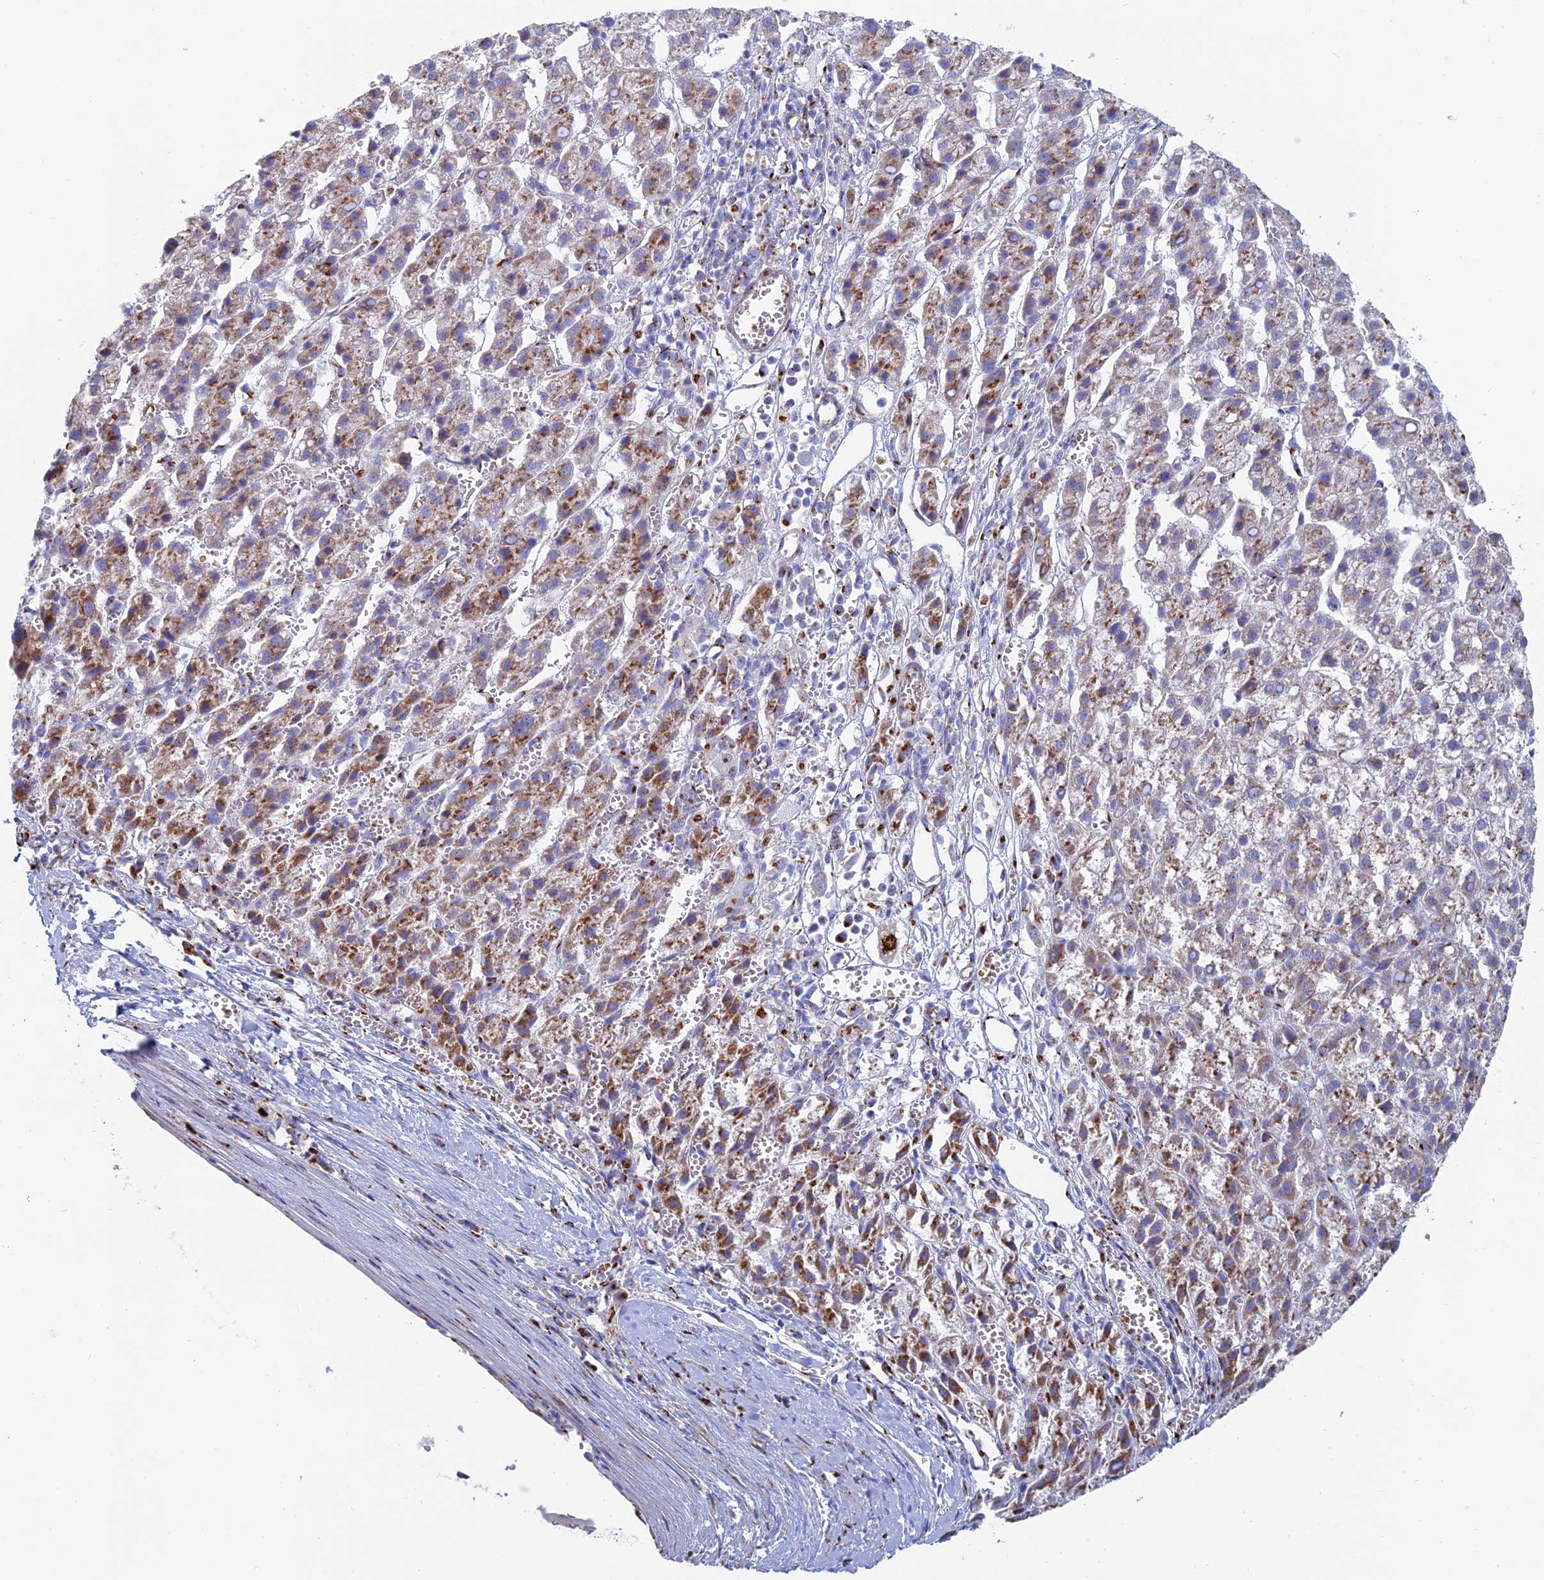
{"staining": {"intensity": "moderate", "quantity": "25%-75%", "location": "cytoplasmic/membranous"}, "tissue": "liver cancer", "cell_type": "Tumor cells", "image_type": "cancer", "snomed": [{"axis": "morphology", "description": "Carcinoma, Hepatocellular, NOS"}, {"axis": "topography", "description": "Liver"}], "caption": "Protein expression analysis of liver cancer shows moderate cytoplasmic/membranous staining in about 25%-75% of tumor cells. Nuclei are stained in blue.", "gene": "HS2ST1", "patient": {"sex": "female", "age": 58}}